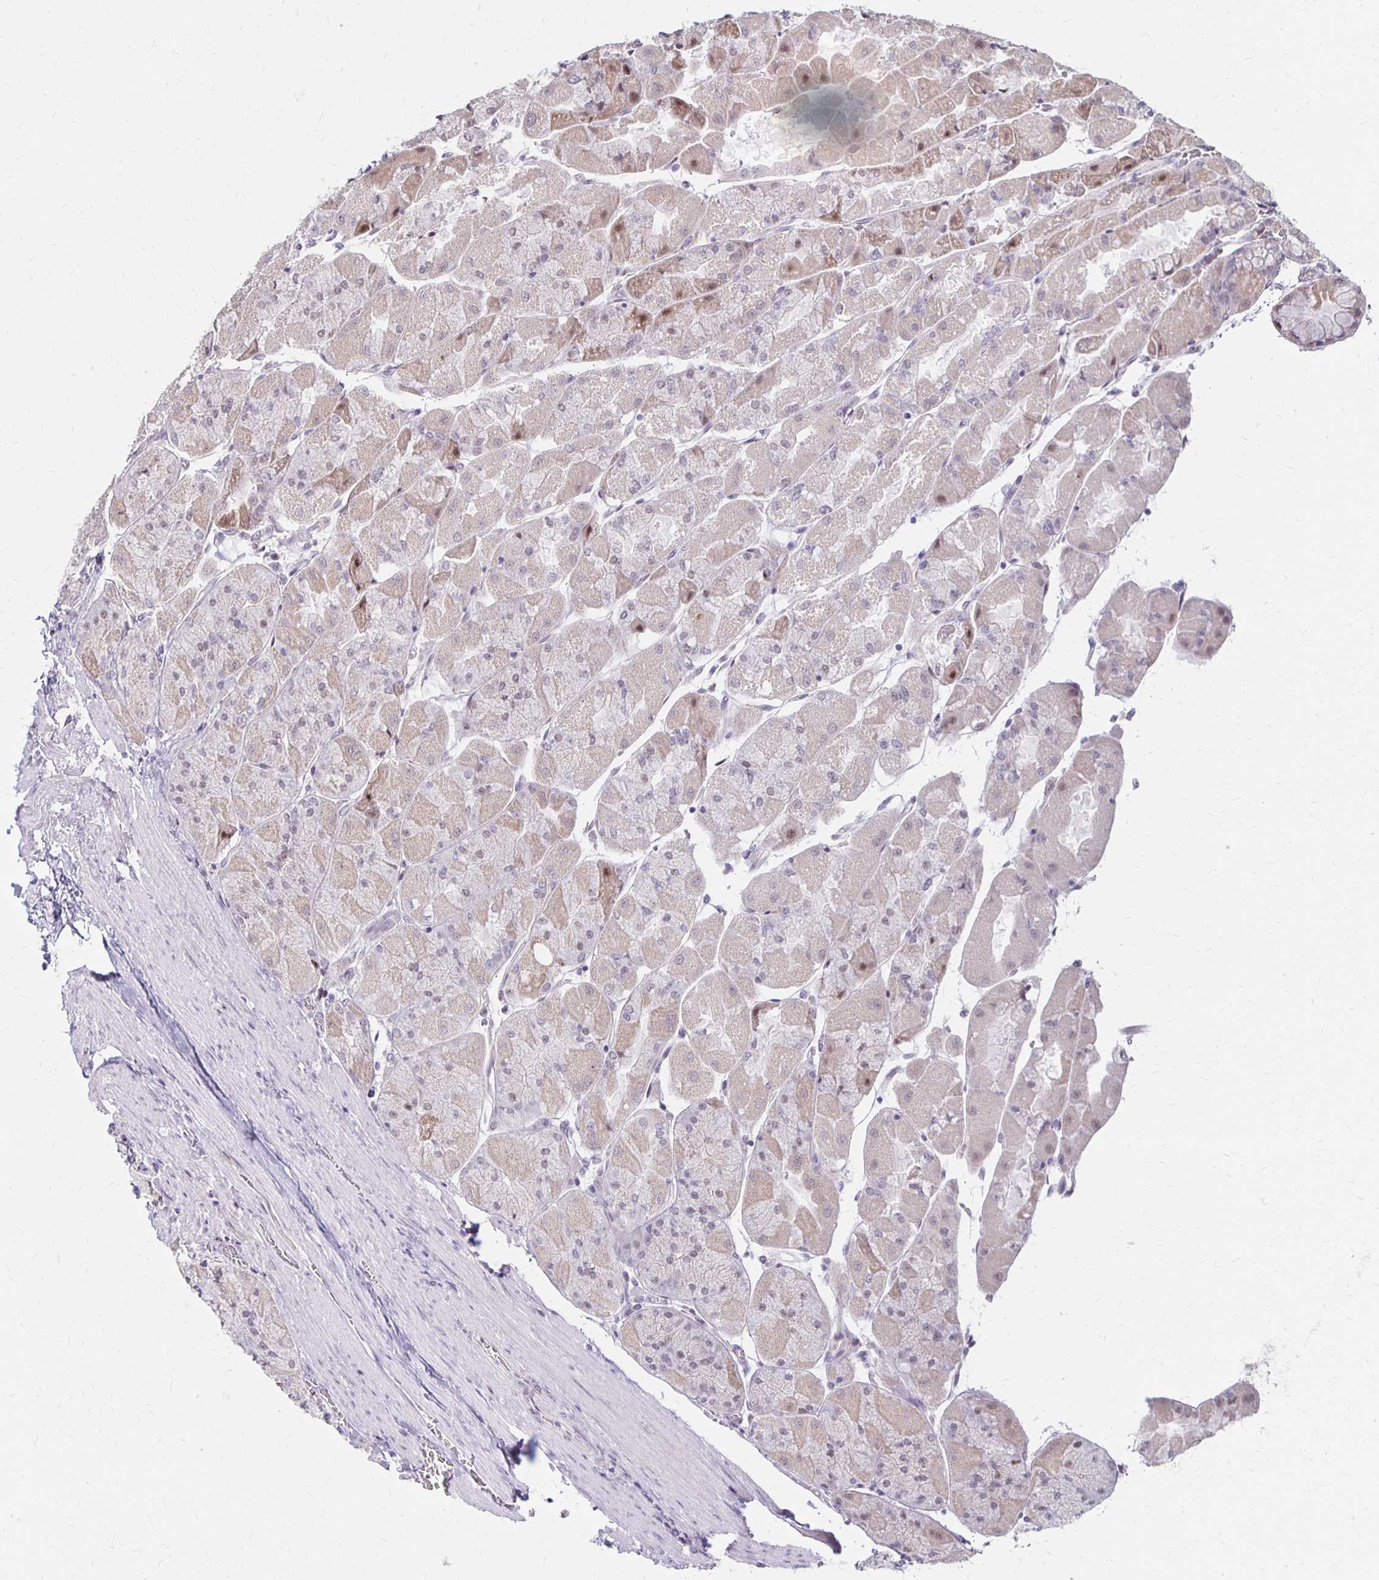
{"staining": {"intensity": "weak", "quantity": "<25%", "location": "cytoplasmic/membranous,nuclear"}, "tissue": "stomach", "cell_type": "Glandular cells", "image_type": "normal", "snomed": [{"axis": "morphology", "description": "Normal tissue, NOS"}, {"axis": "topography", "description": "Stomach"}], "caption": "High magnification brightfield microscopy of benign stomach stained with DAB (3,3'-diaminobenzidine) (brown) and counterstained with hematoxylin (blue): glandular cells show no significant expression. (IHC, brightfield microscopy, high magnification).", "gene": "DAGLA", "patient": {"sex": "female", "age": 61}}